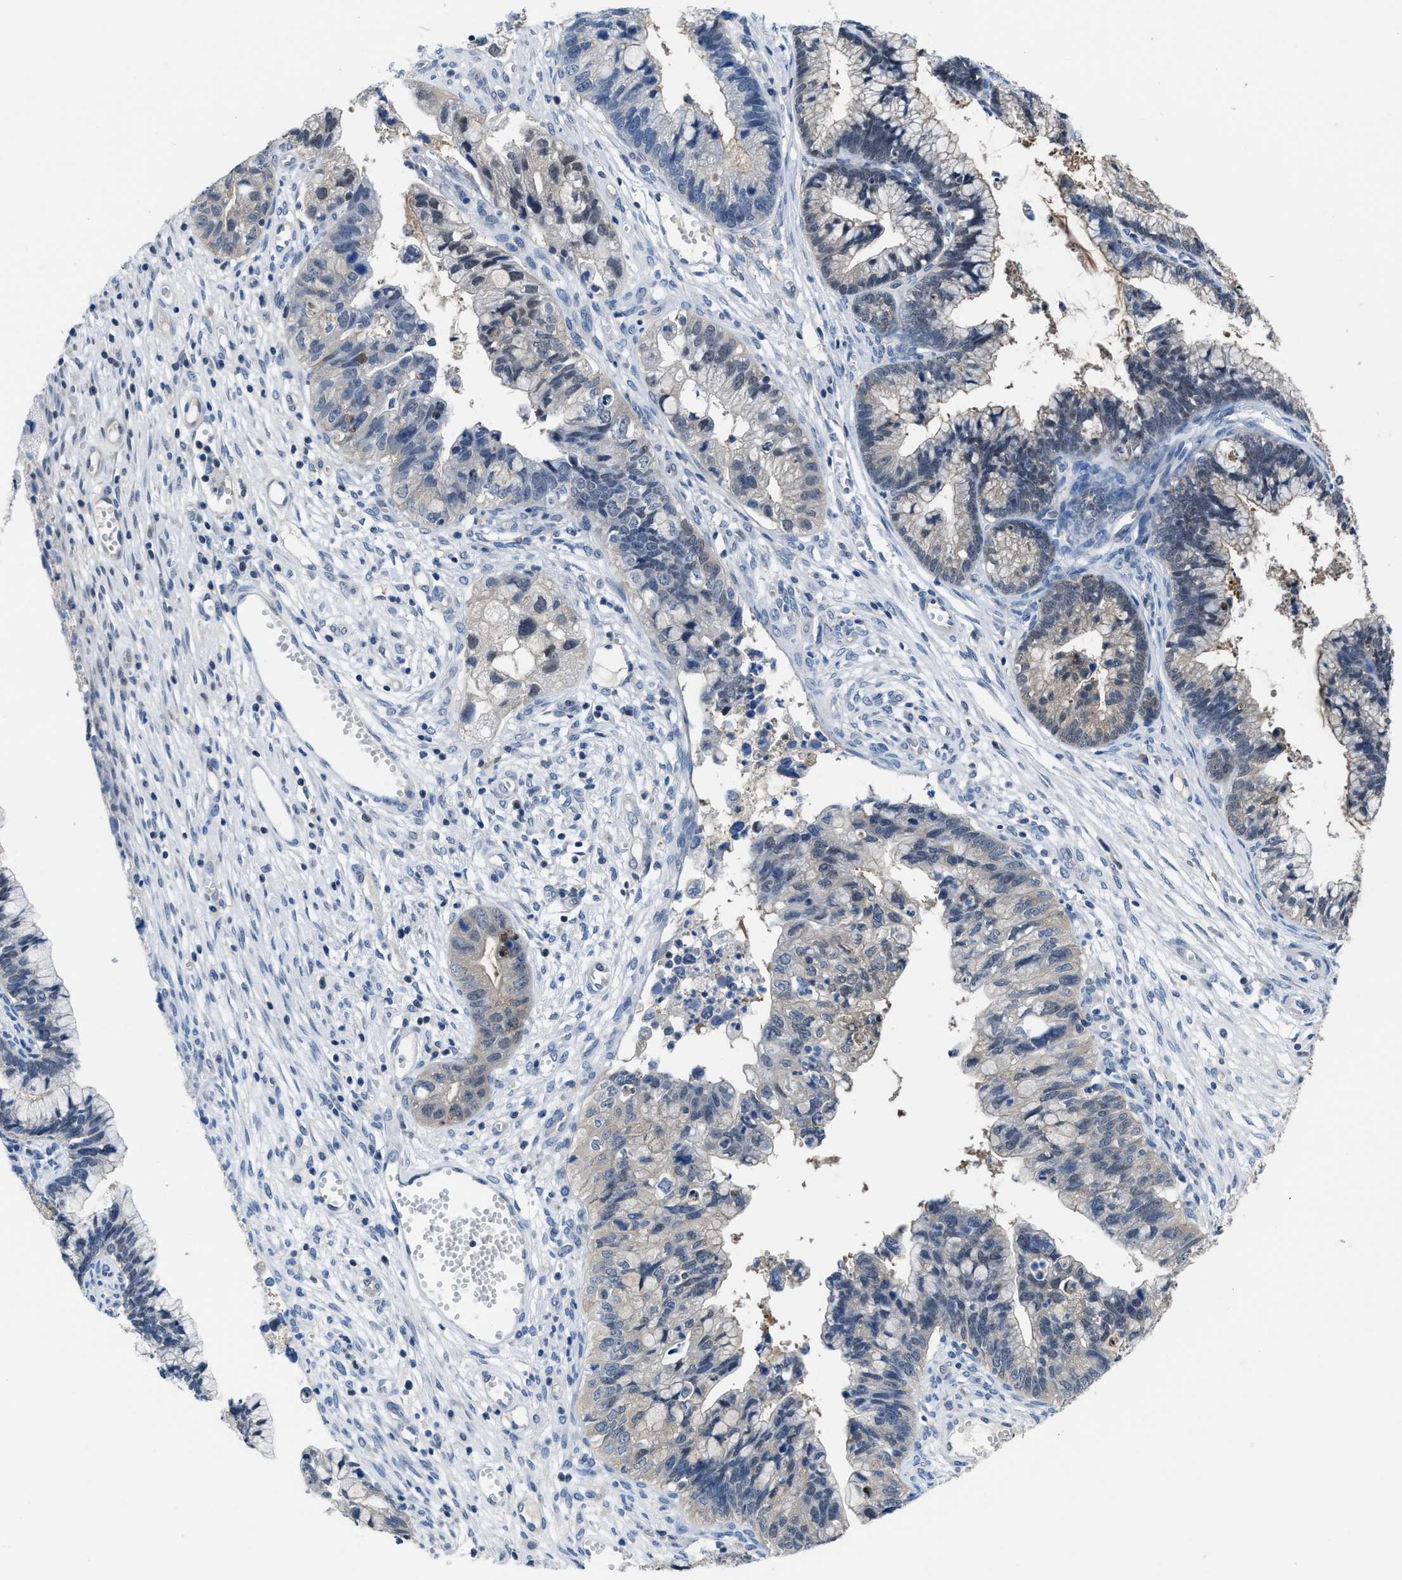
{"staining": {"intensity": "negative", "quantity": "none", "location": "none"}, "tissue": "cervical cancer", "cell_type": "Tumor cells", "image_type": "cancer", "snomed": [{"axis": "morphology", "description": "Adenocarcinoma, NOS"}, {"axis": "topography", "description": "Cervix"}], "caption": "The immunohistochemistry (IHC) image has no significant expression in tumor cells of cervical adenocarcinoma tissue.", "gene": "NUDT5", "patient": {"sex": "female", "age": 44}}